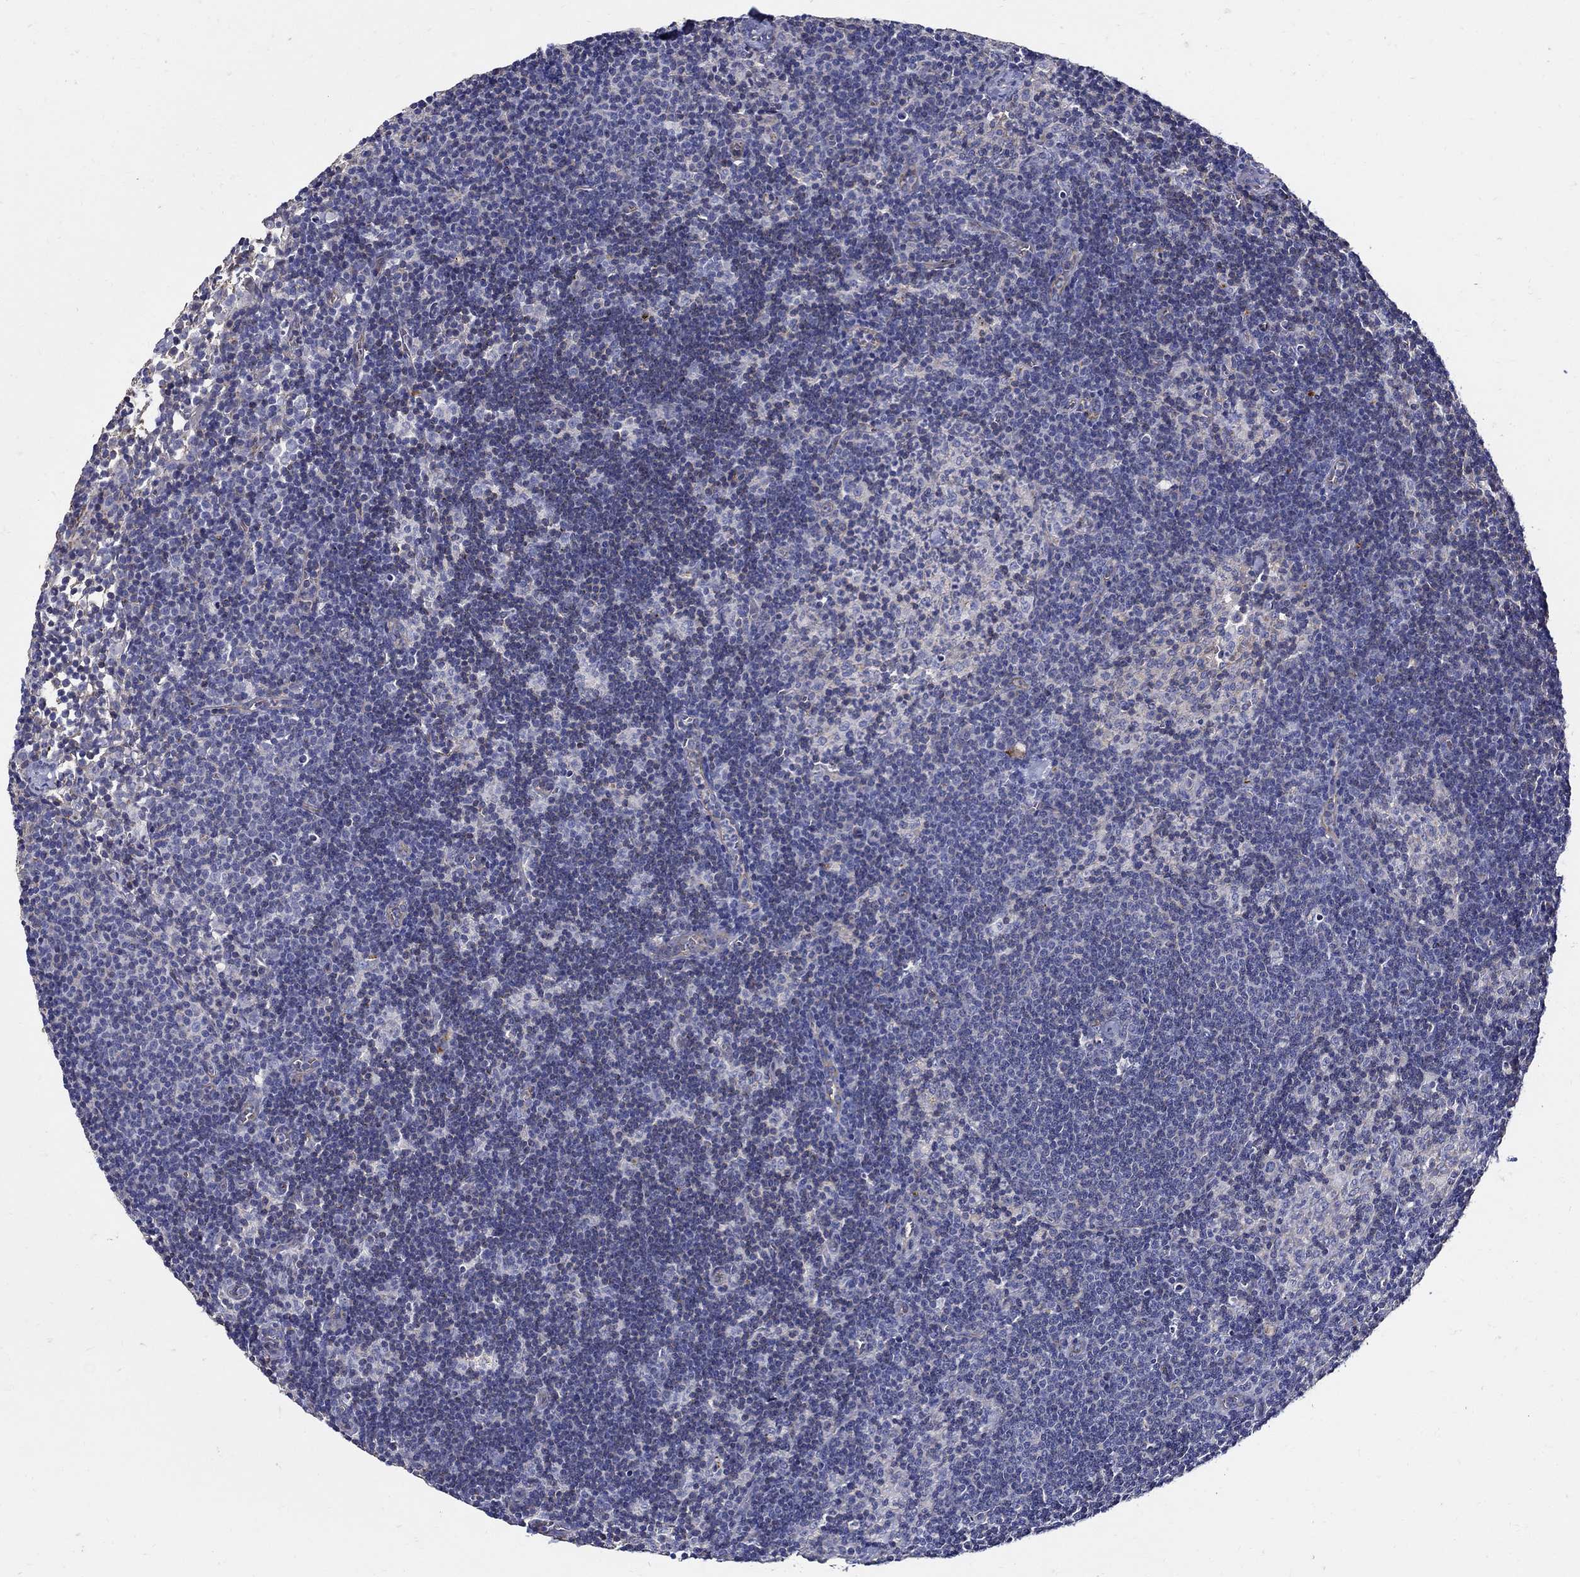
{"staining": {"intensity": "negative", "quantity": "none", "location": "none"}, "tissue": "lymph node", "cell_type": "Non-germinal center cells", "image_type": "normal", "snomed": [{"axis": "morphology", "description": "Normal tissue, NOS"}, {"axis": "topography", "description": "Lymph node"}], "caption": "A micrograph of human lymph node is negative for staining in non-germinal center cells.", "gene": "APBB3", "patient": {"sex": "female", "age": 34}}